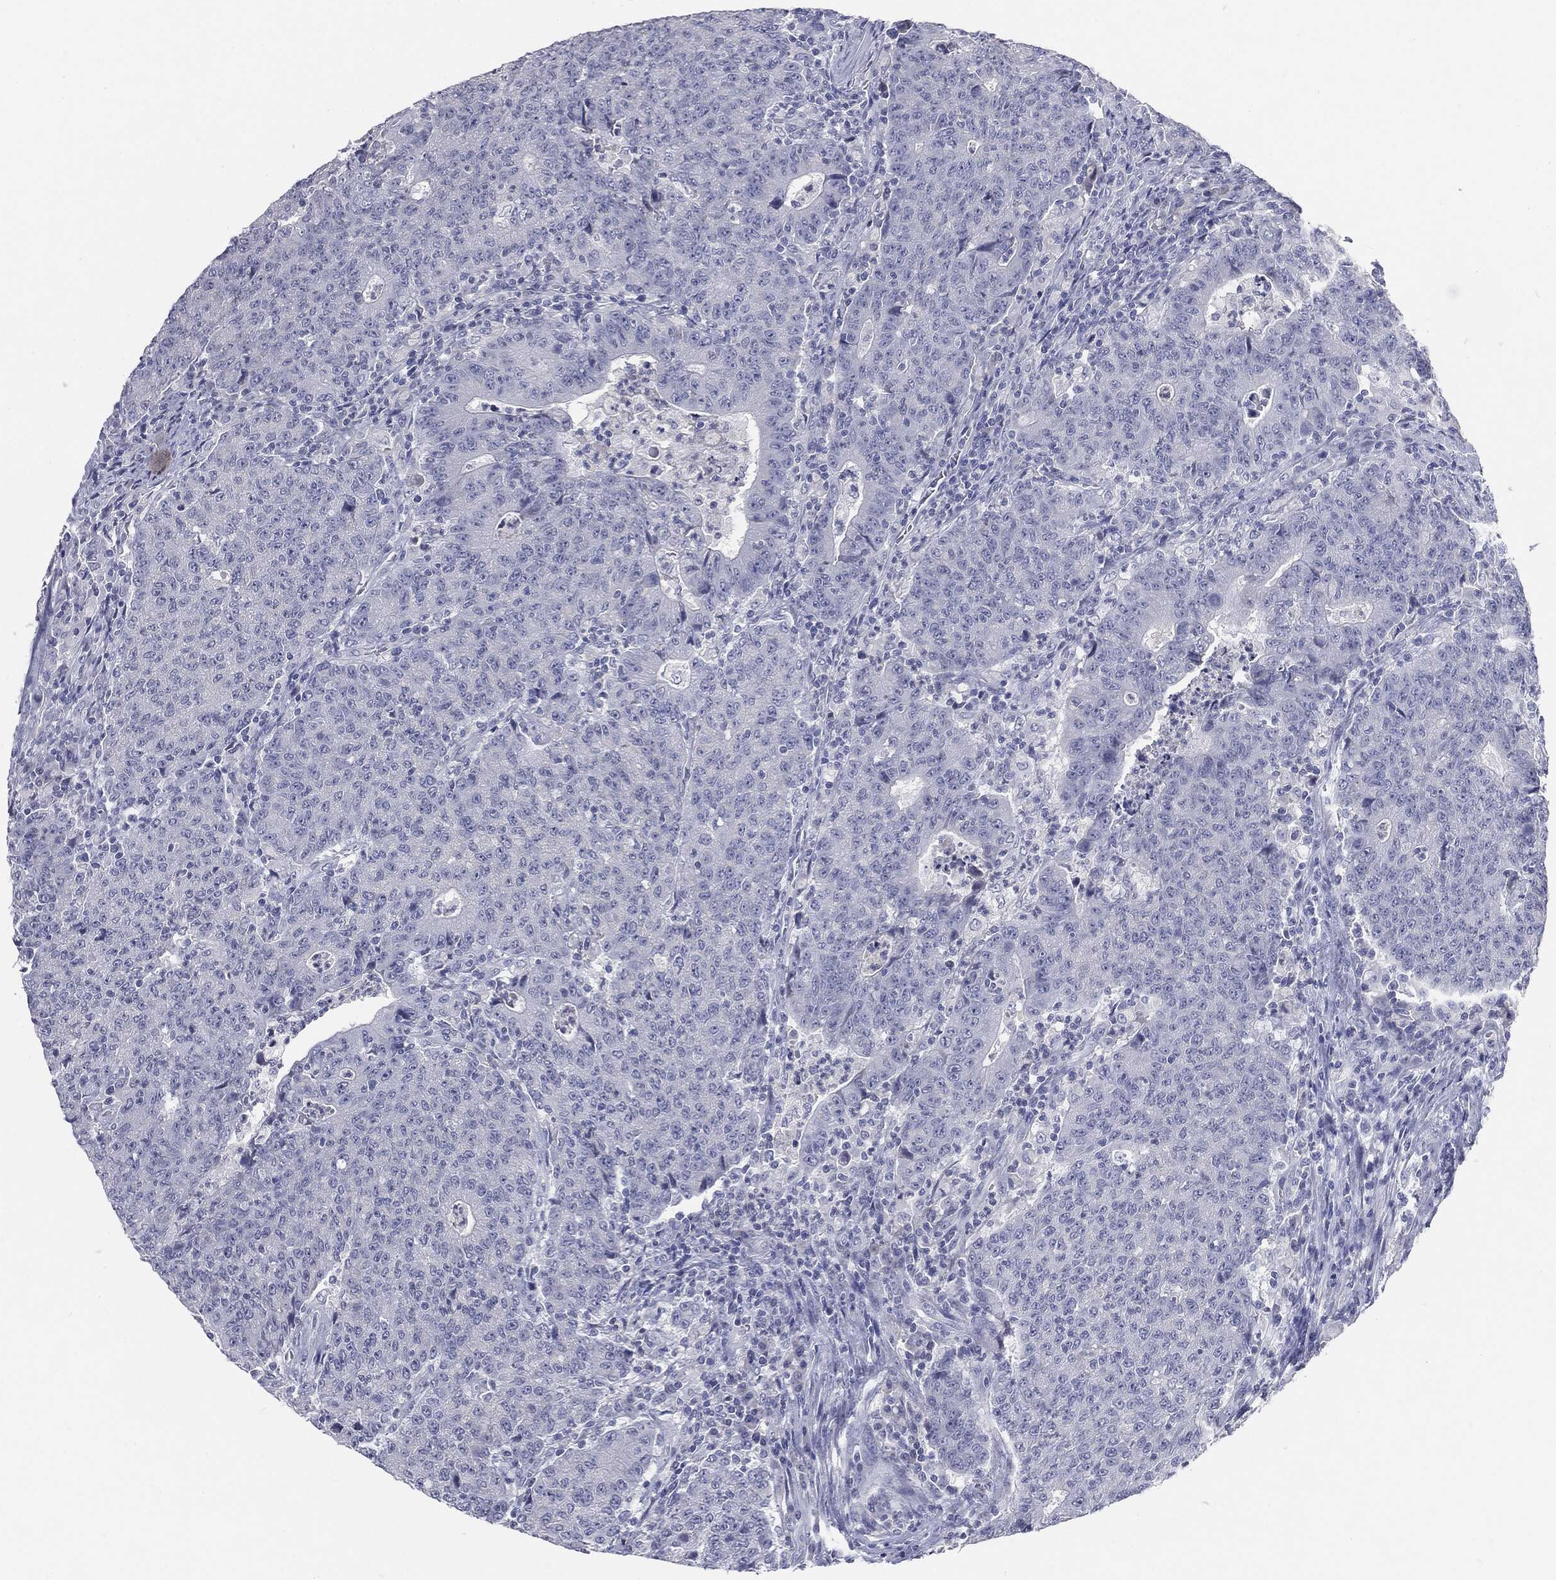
{"staining": {"intensity": "negative", "quantity": "none", "location": "none"}, "tissue": "colorectal cancer", "cell_type": "Tumor cells", "image_type": "cancer", "snomed": [{"axis": "morphology", "description": "Adenocarcinoma, NOS"}, {"axis": "topography", "description": "Colon"}], "caption": "Adenocarcinoma (colorectal) was stained to show a protein in brown. There is no significant staining in tumor cells. (DAB (3,3'-diaminobenzidine) IHC visualized using brightfield microscopy, high magnification).", "gene": "CGB1", "patient": {"sex": "female", "age": 75}}